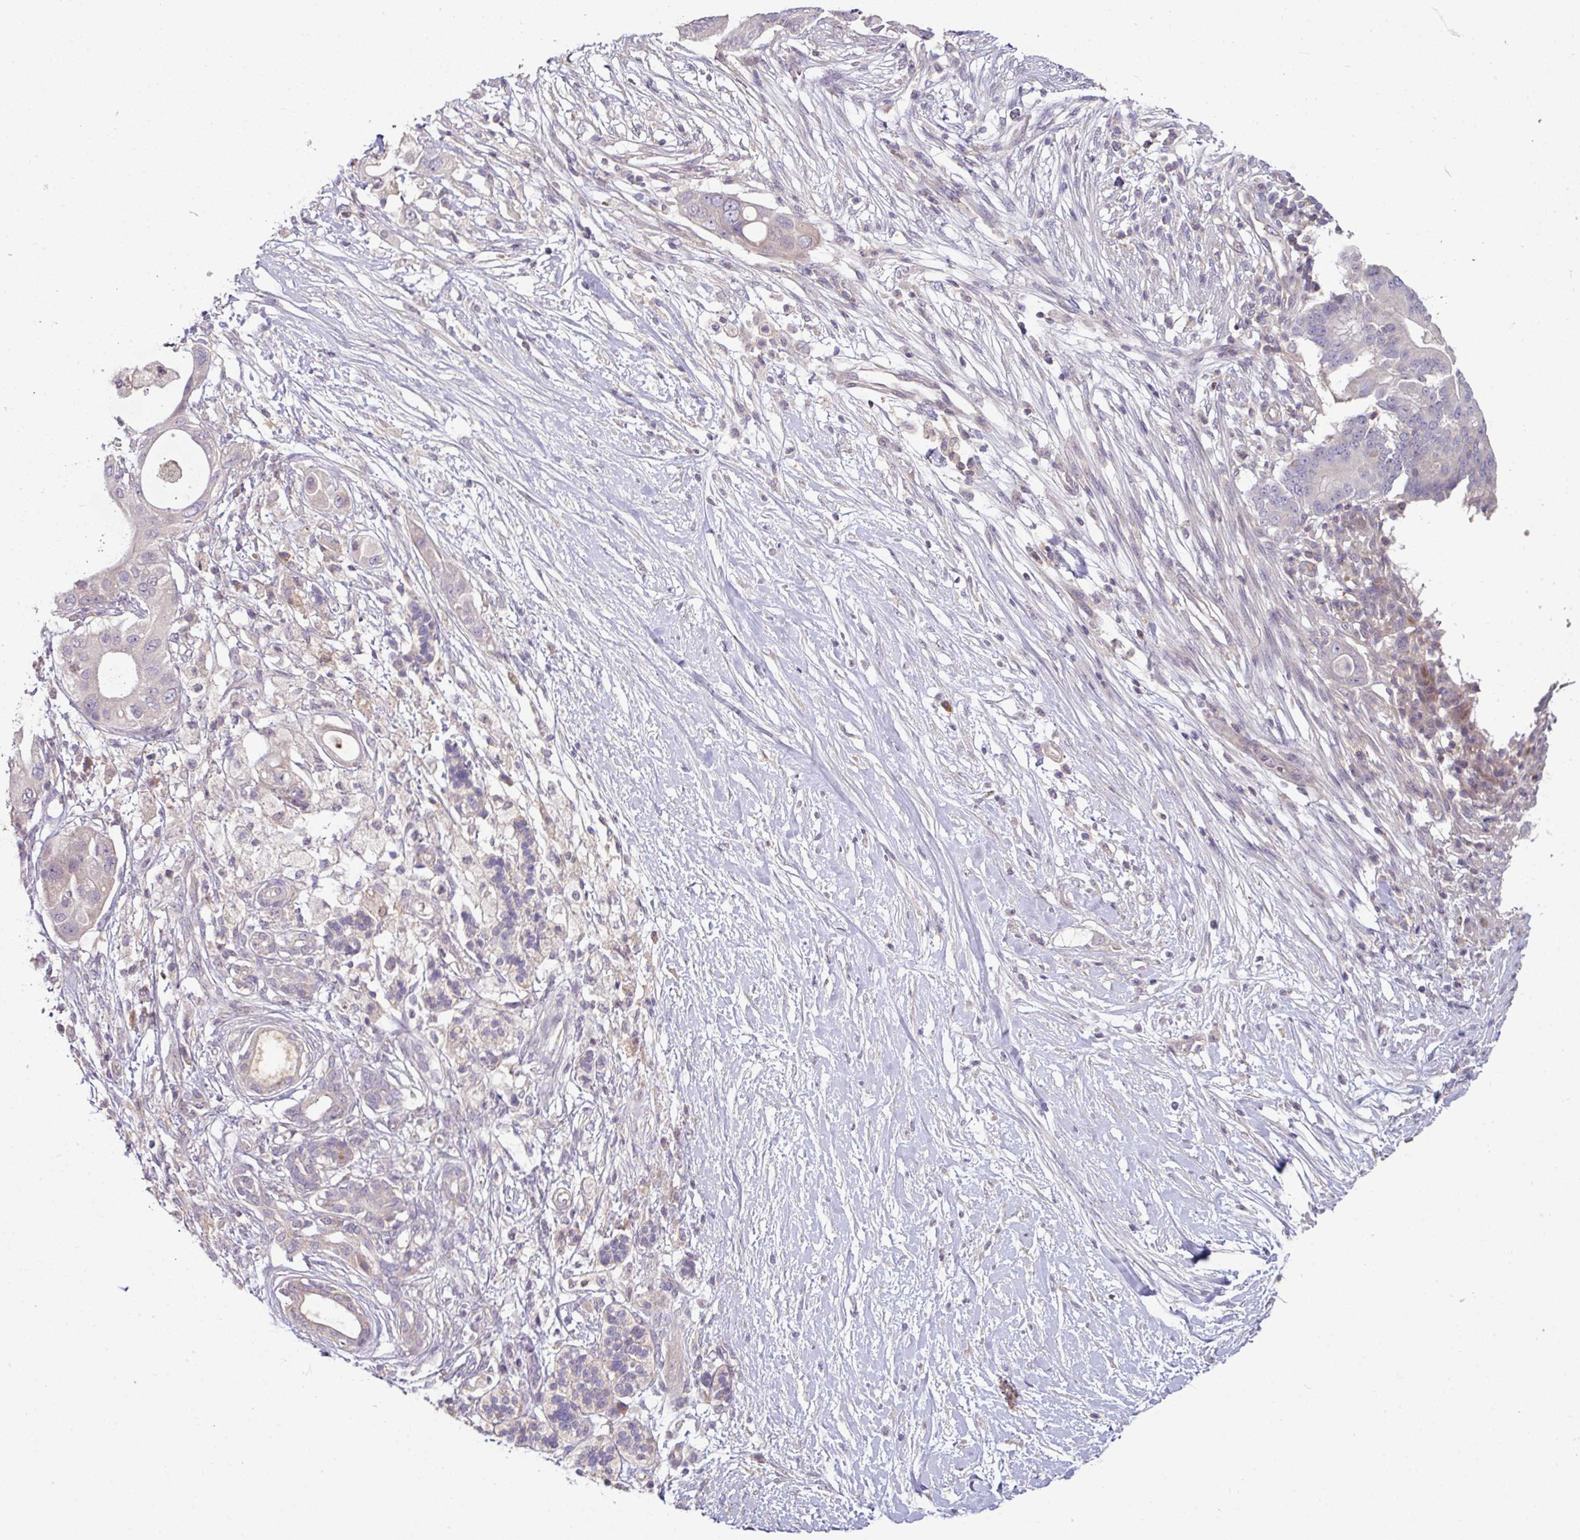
{"staining": {"intensity": "negative", "quantity": "none", "location": "none"}, "tissue": "pancreatic cancer", "cell_type": "Tumor cells", "image_type": "cancer", "snomed": [{"axis": "morphology", "description": "Adenocarcinoma, NOS"}, {"axis": "topography", "description": "Pancreas"}], "caption": "IHC histopathology image of neoplastic tissue: human pancreatic adenocarcinoma stained with DAB (3,3'-diaminobenzidine) exhibits no significant protein positivity in tumor cells. Brightfield microscopy of immunohistochemistry stained with DAB (3,3'-diaminobenzidine) (brown) and hematoxylin (blue), captured at high magnification.", "gene": "SLAMF6", "patient": {"sex": "male", "age": 68}}